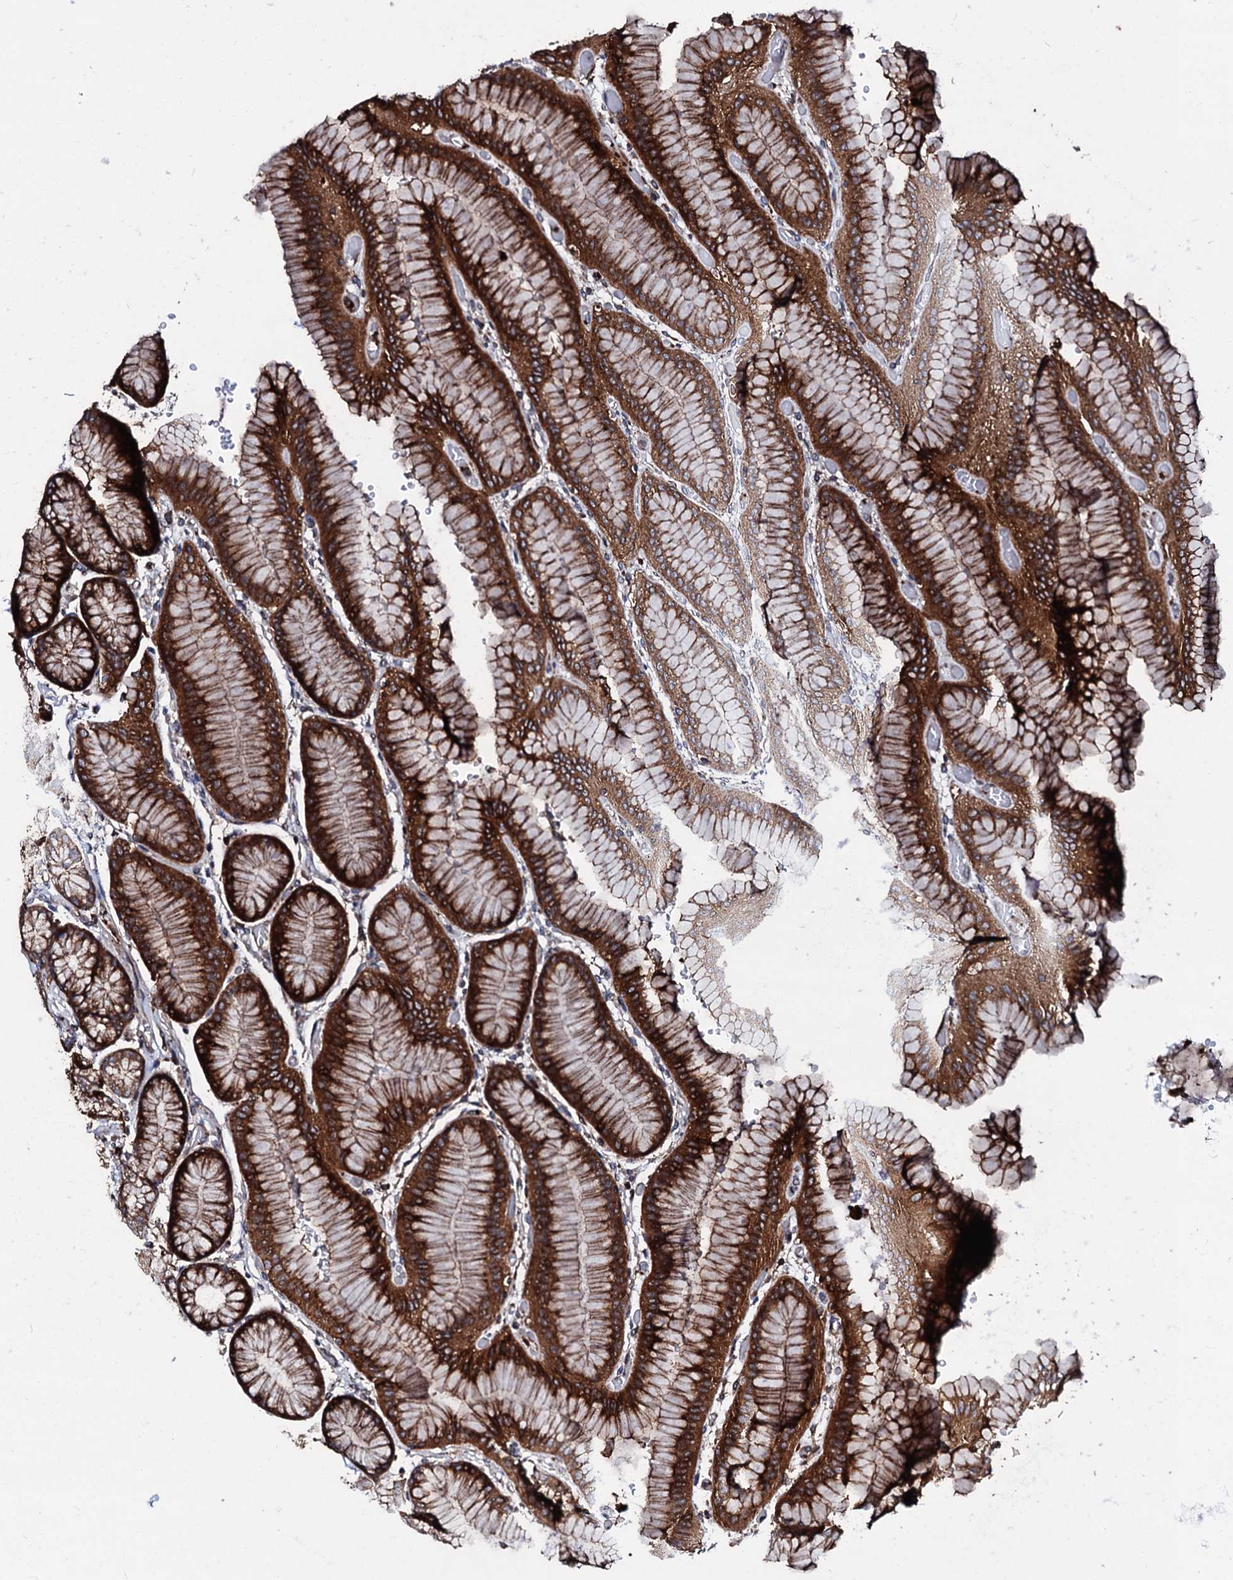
{"staining": {"intensity": "strong", "quantity": ">75%", "location": "cytoplasmic/membranous"}, "tissue": "stomach", "cell_type": "Glandular cells", "image_type": "normal", "snomed": [{"axis": "morphology", "description": "Normal tissue, NOS"}, {"axis": "morphology", "description": "Adenocarcinoma, NOS"}, {"axis": "morphology", "description": "Adenocarcinoma, High grade"}, {"axis": "topography", "description": "Stomach, upper"}, {"axis": "topography", "description": "Stomach"}], "caption": "A high amount of strong cytoplasmic/membranous staining is identified in about >75% of glandular cells in benign stomach. The staining is performed using DAB (3,3'-diaminobenzidine) brown chromogen to label protein expression. The nuclei are counter-stained blue using hematoxylin.", "gene": "ENSG00000256591", "patient": {"sex": "female", "age": 65}}